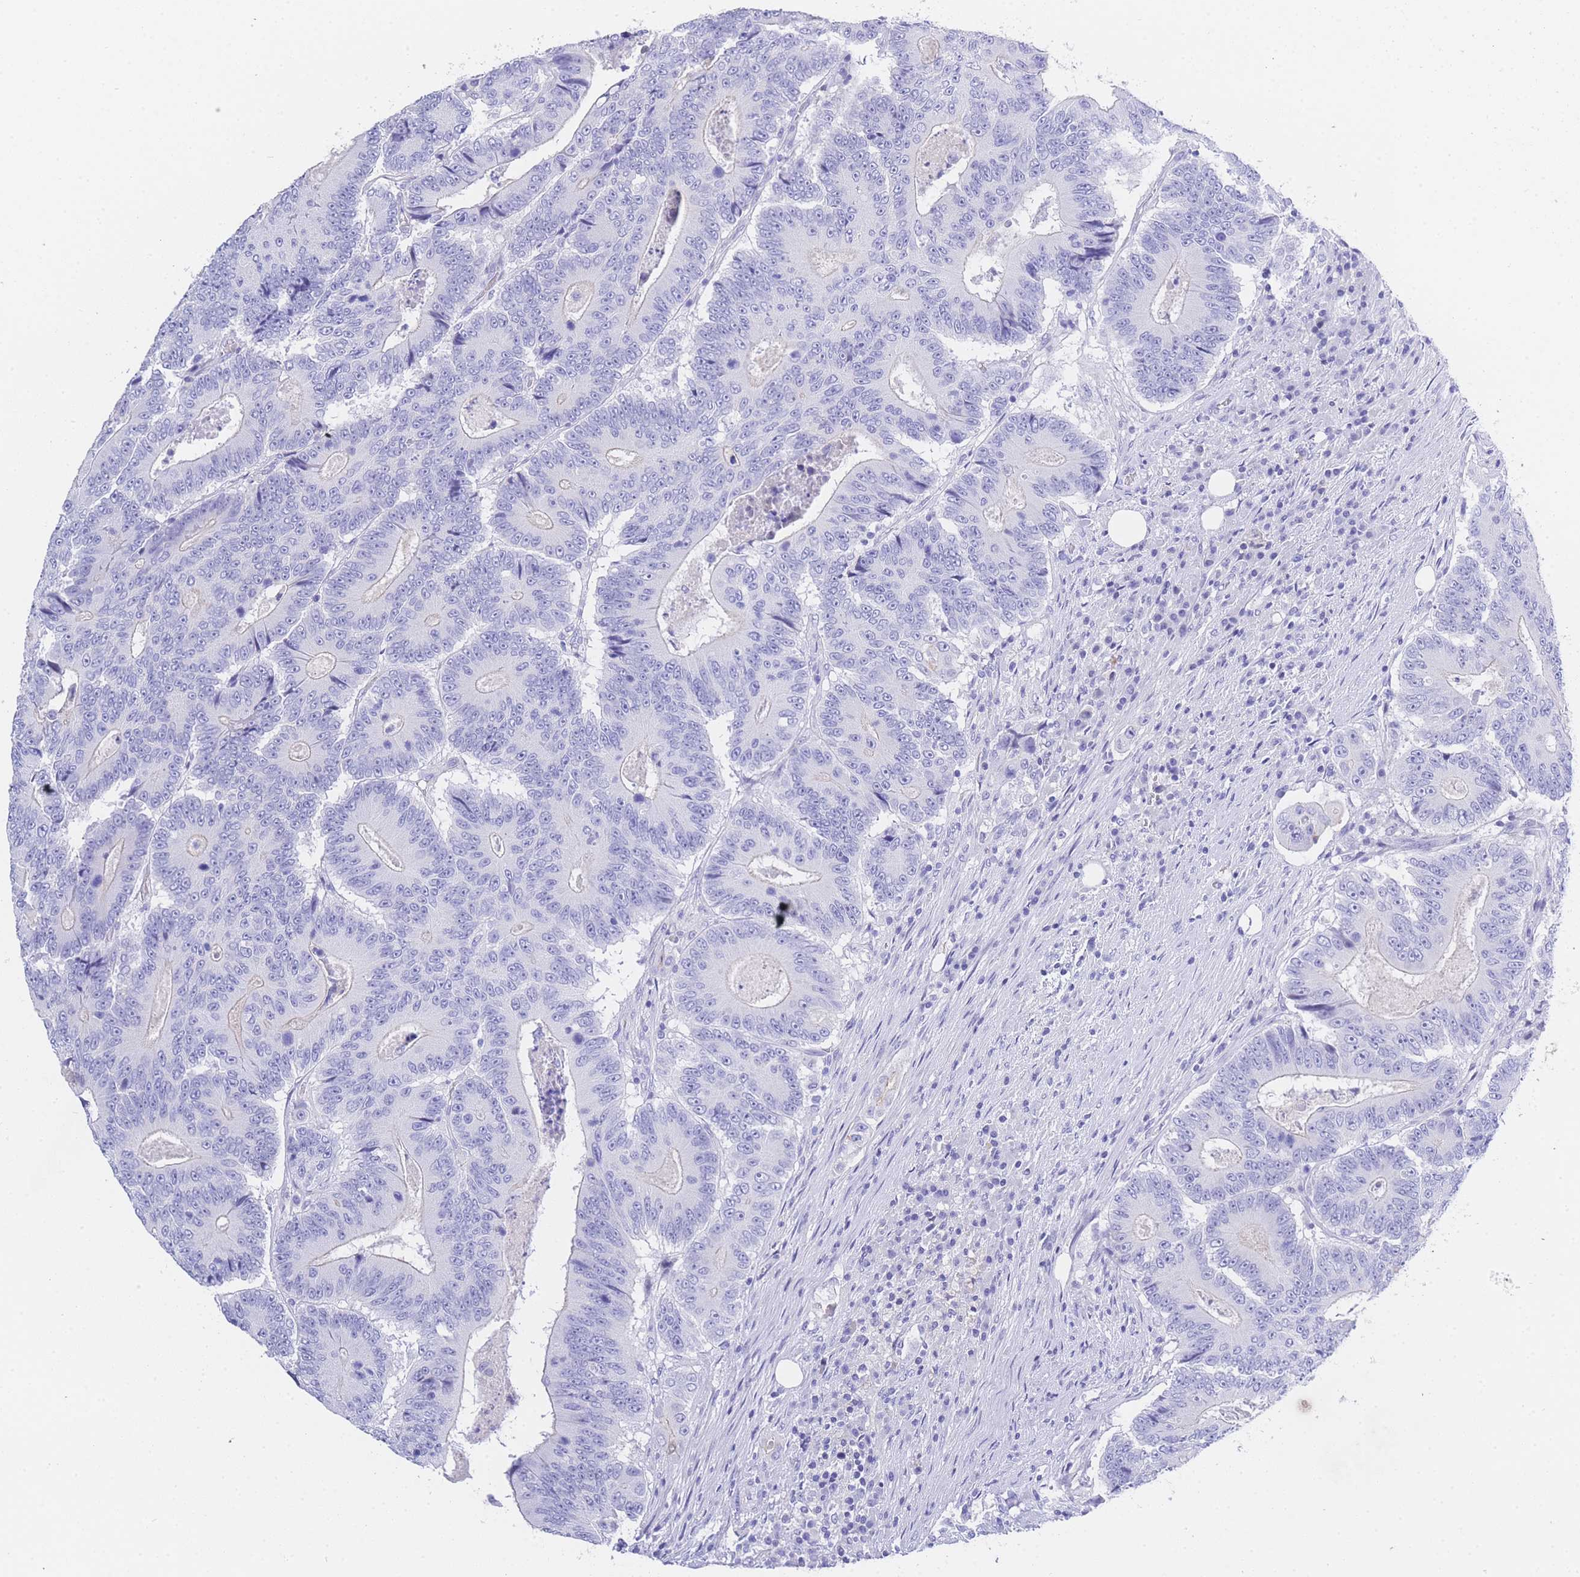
{"staining": {"intensity": "negative", "quantity": "none", "location": "none"}, "tissue": "colorectal cancer", "cell_type": "Tumor cells", "image_type": "cancer", "snomed": [{"axis": "morphology", "description": "Adenocarcinoma, NOS"}, {"axis": "topography", "description": "Colon"}], "caption": "This is an IHC micrograph of colorectal cancer (adenocarcinoma). There is no positivity in tumor cells.", "gene": "TIFAB", "patient": {"sex": "male", "age": 83}}